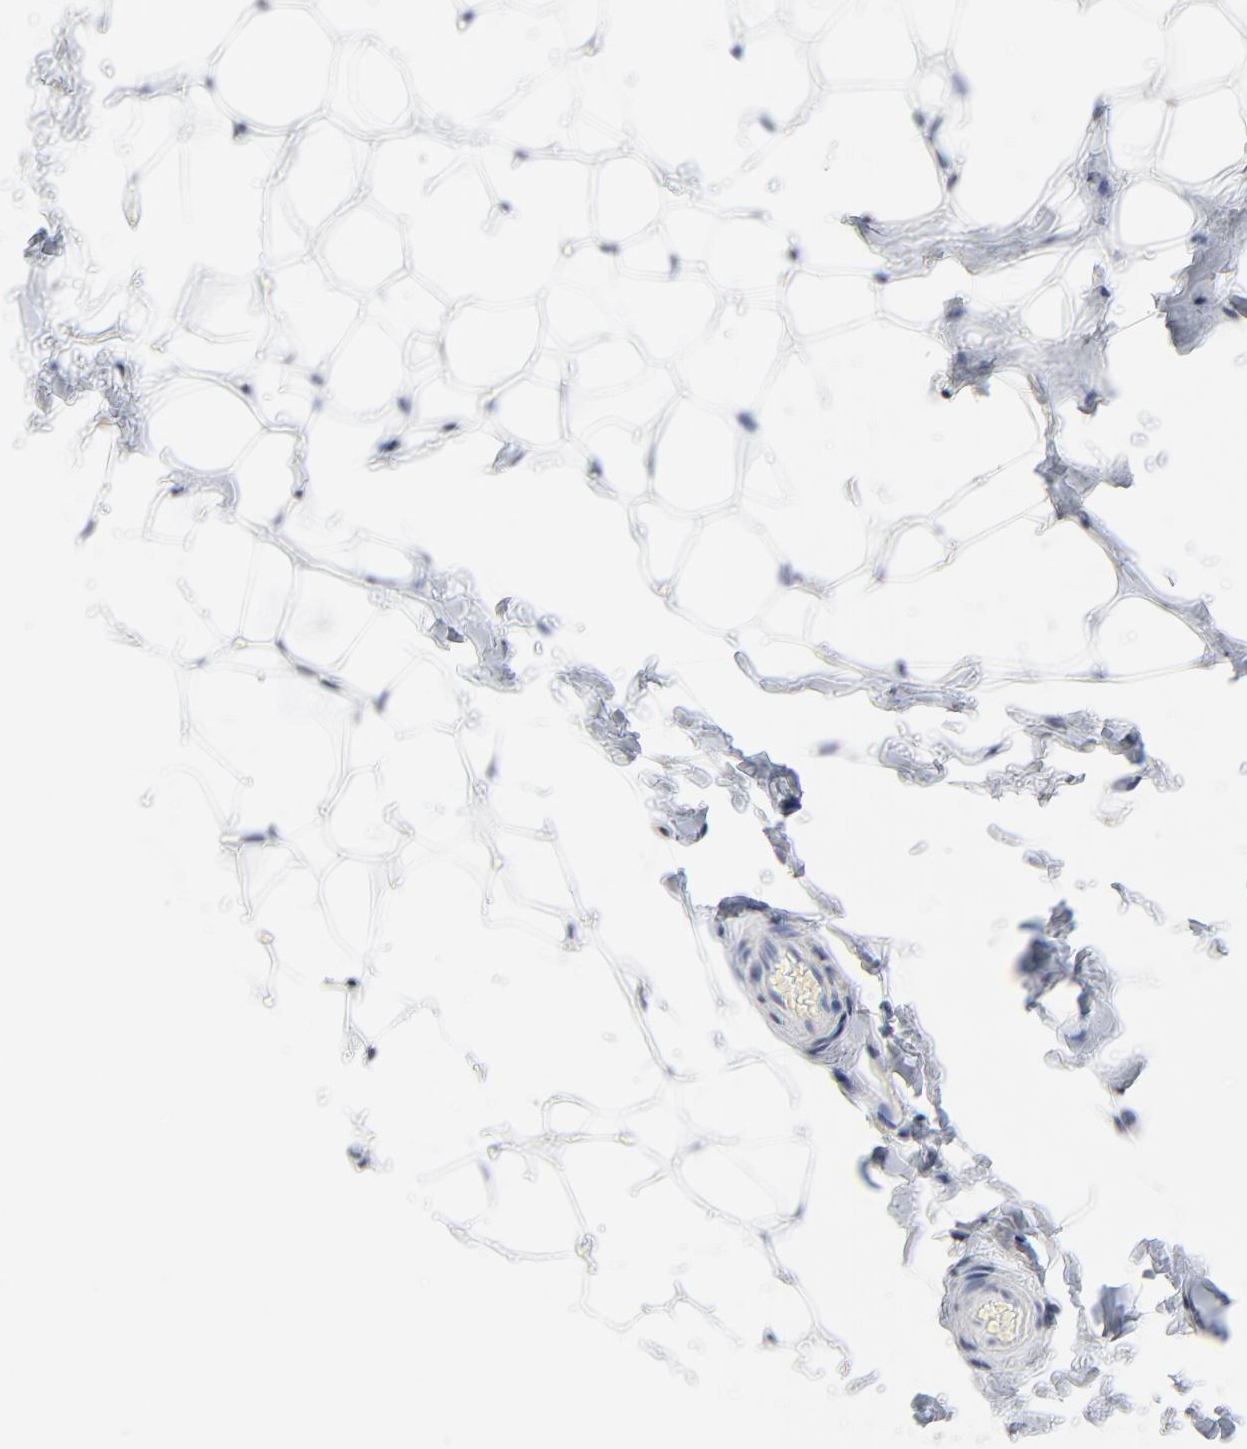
{"staining": {"intensity": "negative", "quantity": "none", "location": "none"}, "tissue": "adipose tissue", "cell_type": "Adipocytes", "image_type": "normal", "snomed": [{"axis": "morphology", "description": "Normal tissue, NOS"}, {"axis": "topography", "description": "Soft tissue"}], "caption": "Protein analysis of unremarkable adipose tissue exhibits no significant positivity in adipocytes. (Stains: DAB IHC with hematoxylin counter stain, Microscopy: brightfield microscopy at high magnification).", "gene": "FBXL5", "patient": {"sex": "male", "age": 26}}